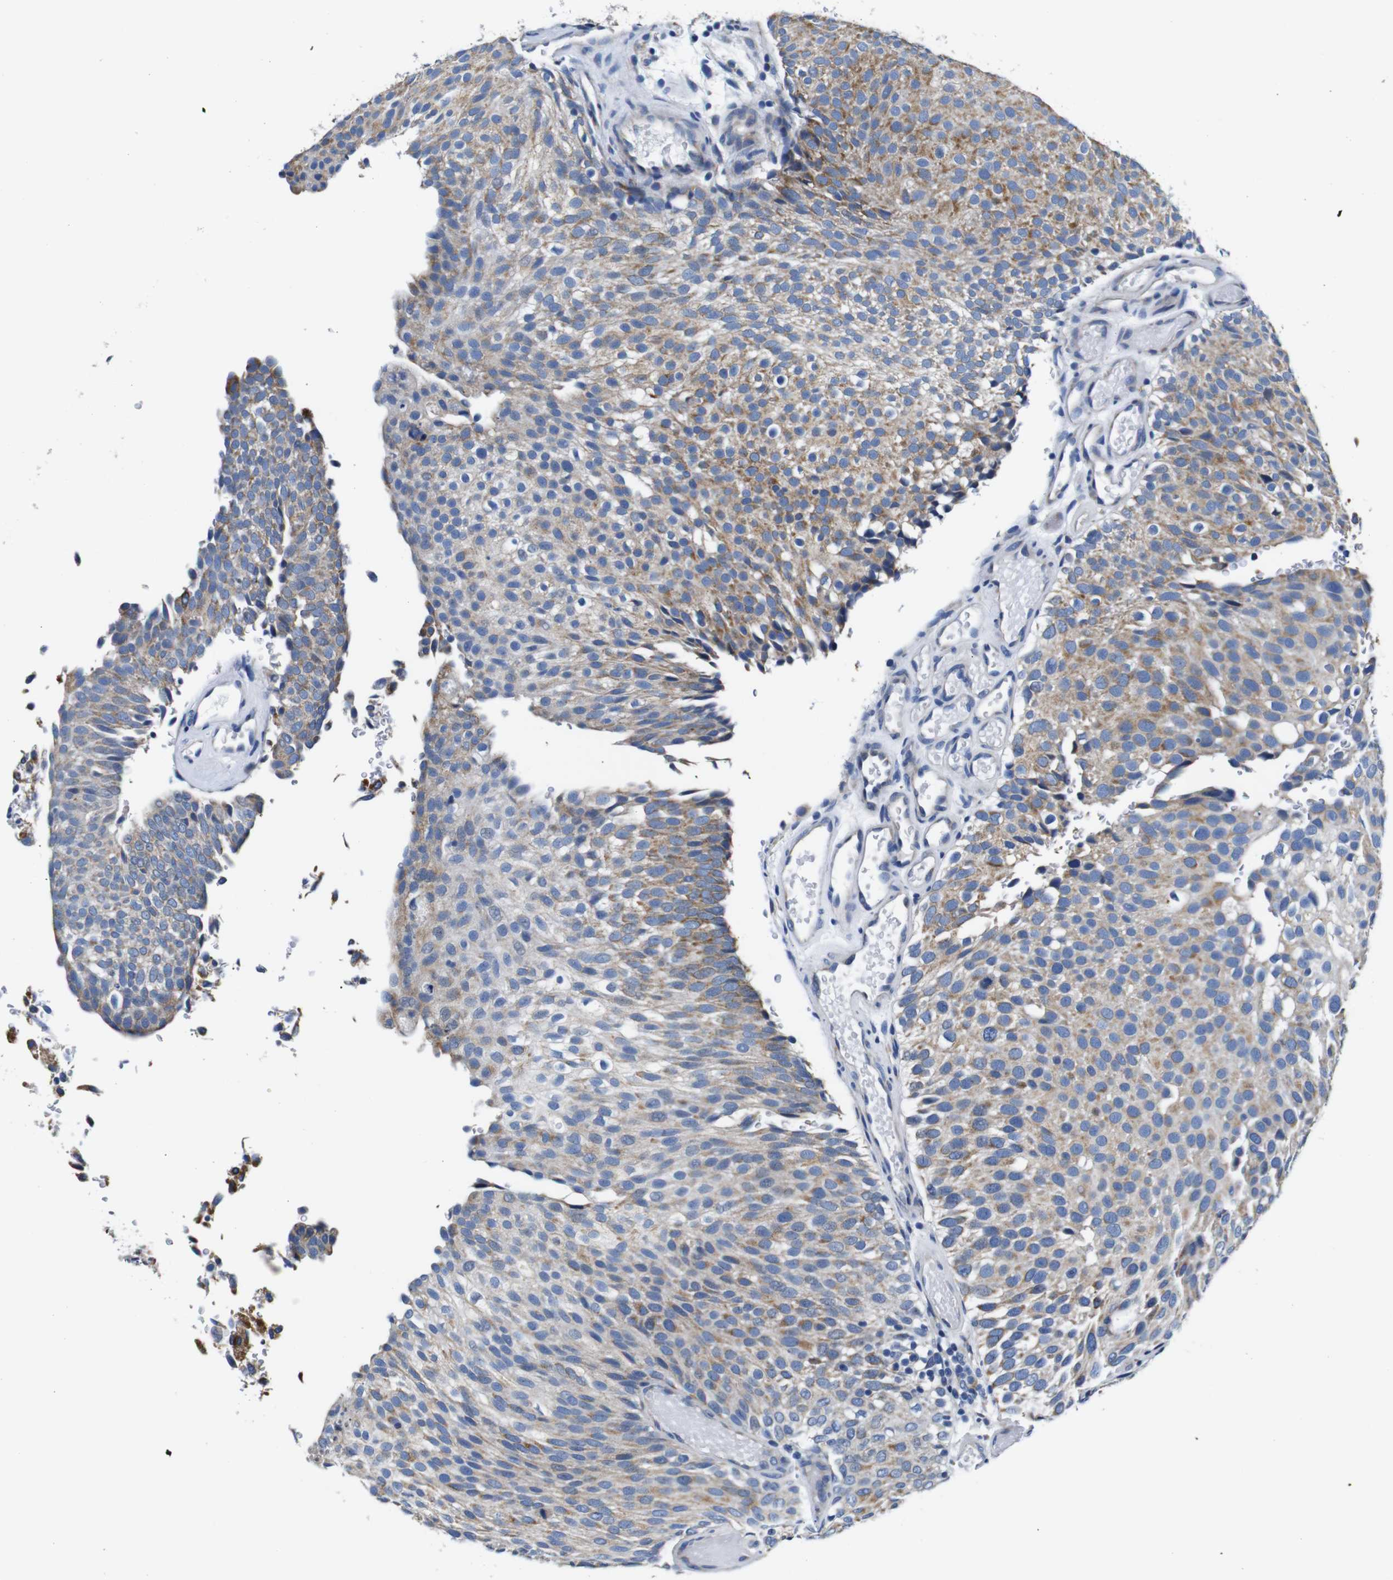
{"staining": {"intensity": "moderate", "quantity": "25%-75%", "location": "cytoplasmic/membranous"}, "tissue": "urothelial cancer", "cell_type": "Tumor cells", "image_type": "cancer", "snomed": [{"axis": "morphology", "description": "Urothelial carcinoma, Low grade"}, {"axis": "topography", "description": "Urinary bladder"}], "caption": "Immunohistochemical staining of human low-grade urothelial carcinoma demonstrates medium levels of moderate cytoplasmic/membranous staining in approximately 25%-75% of tumor cells. Using DAB (3,3'-diaminobenzidine) (brown) and hematoxylin (blue) stains, captured at high magnification using brightfield microscopy.", "gene": "SNX19", "patient": {"sex": "male", "age": 78}}